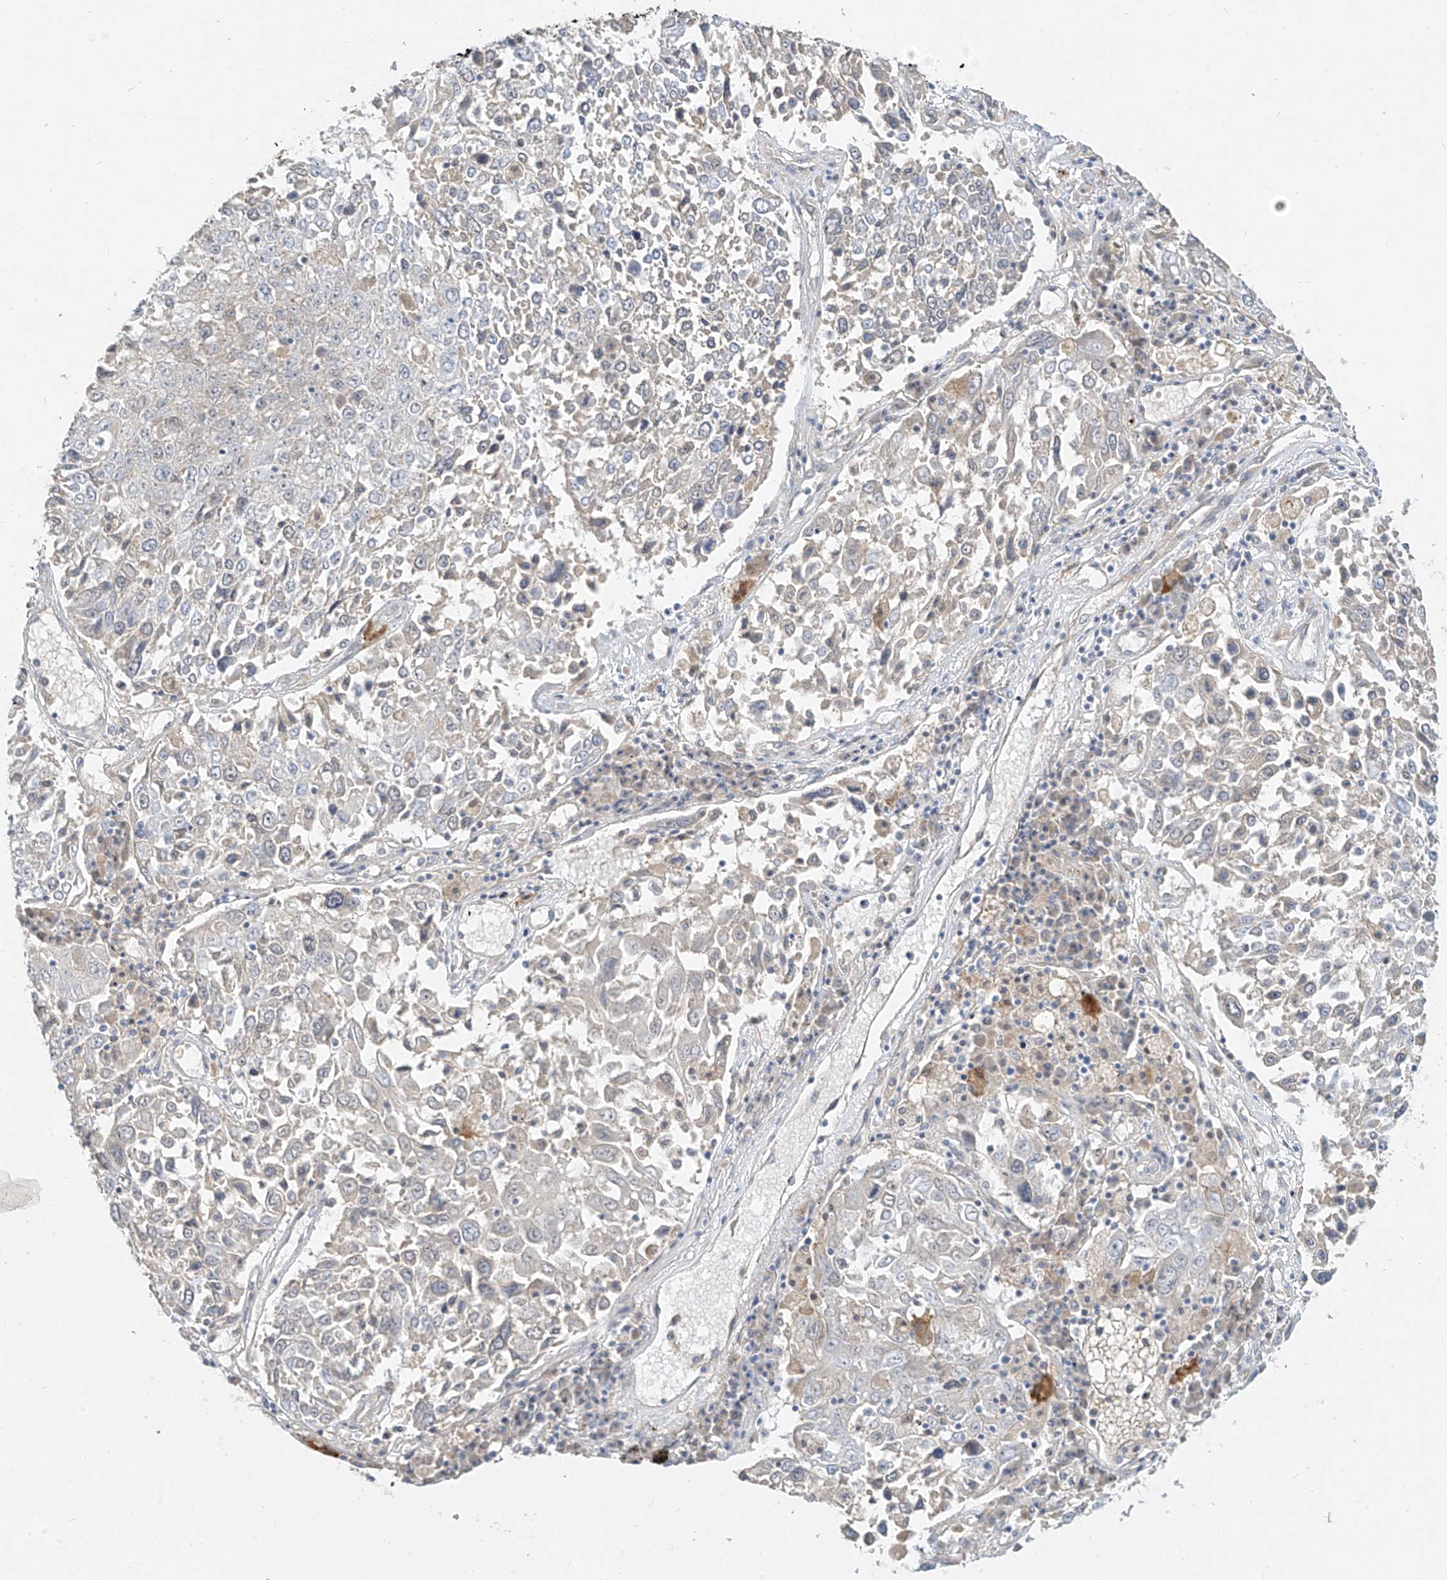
{"staining": {"intensity": "negative", "quantity": "none", "location": "none"}, "tissue": "lung cancer", "cell_type": "Tumor cells", "image_type": "cancer", "snomed": [{"axis": "morphology", "description": "Squamous cell carcinoma, NOS"}, {"axis": "topography", "description": "Lung"}], "caption": "Squamous cell carcinoma (lung) was stained to show a protein in brown. There is no significant positivity in tumor cells.", "gene": "C2orf42", "patient": {"sex": "male", "age": 65}}